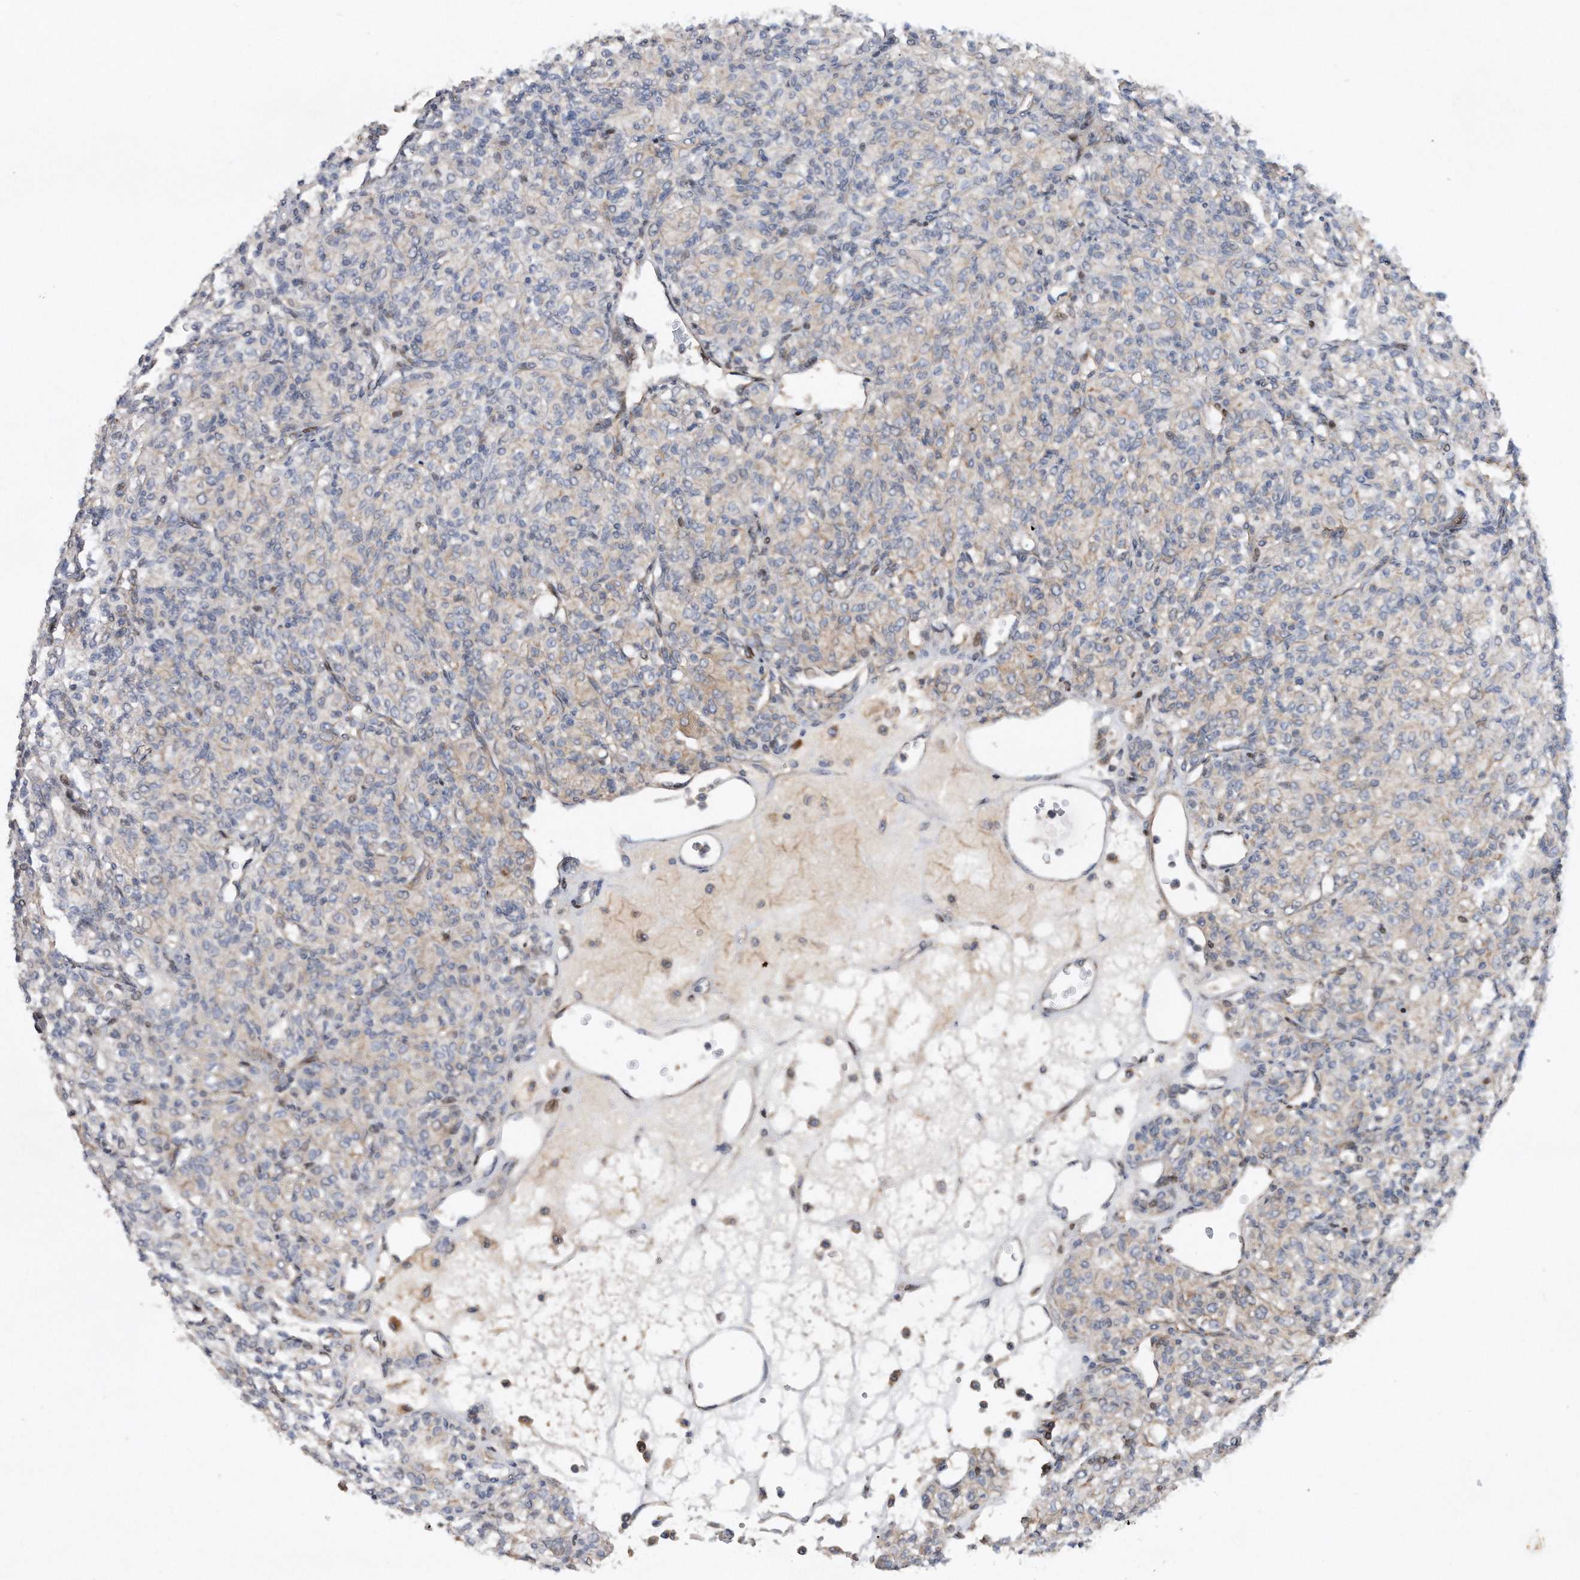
{"staining": {"intensity": "negative", "quantity": "none", "location": "none"}, "tissue": "renal cancer", "cell_type": "Tumor cells", "image_type": "cancer", "snomed": [{"axis": "morphology", "description": "Adenocarcinoma, NOS"}, {"axis": "topography", "description": "Kidney"}], "caption": "High magnification brightfield microscopy of adenocarcinoma (renal) stained with DAB (3,3'-diaminobenzidine) (brown) and counterstained with hematoxylin (blue): tumor cells show no significant expression.", "gene": "CDH12", "patient": {"sex": "male", "age": 77}}